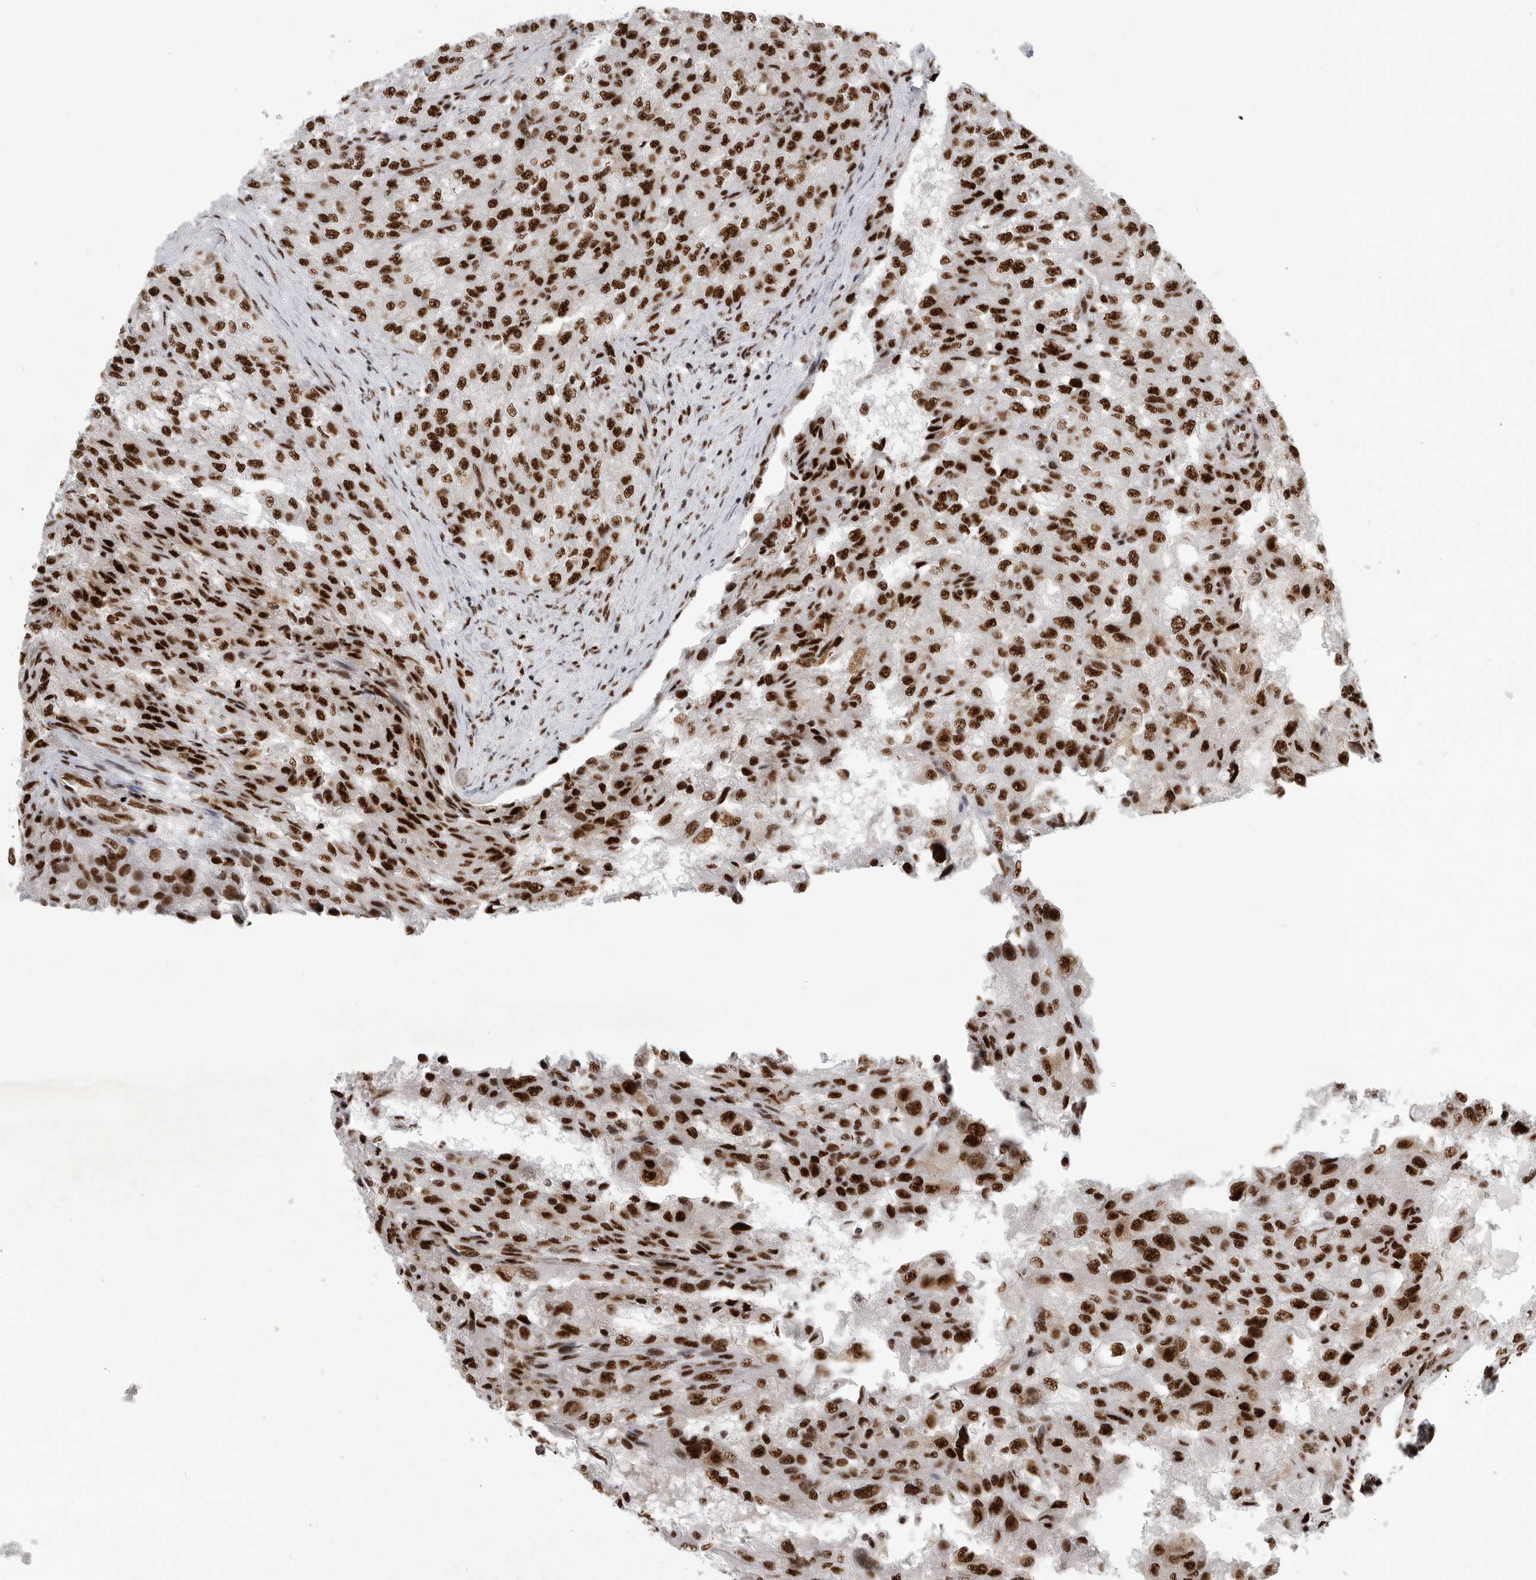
{"staining": {"intensity": "strong", "quantity": ">75%", "location": "nuclear"}, "tissue": "renal cancer", "cell_type": "Tumor cells", "image_type": "cancer", "snomed": [{"axis": "morphology", "description": "Adenocarcinoma, NOS"}, {"axis": "topography", "description": "Kidney"}], "caption": "Renal cancer stained for a protein (brown) shows strong nuclear positive staining in about >75% of tumor cells.", "gene": "BCLAF1", "patient": {"sex": "female", "age": 54}}